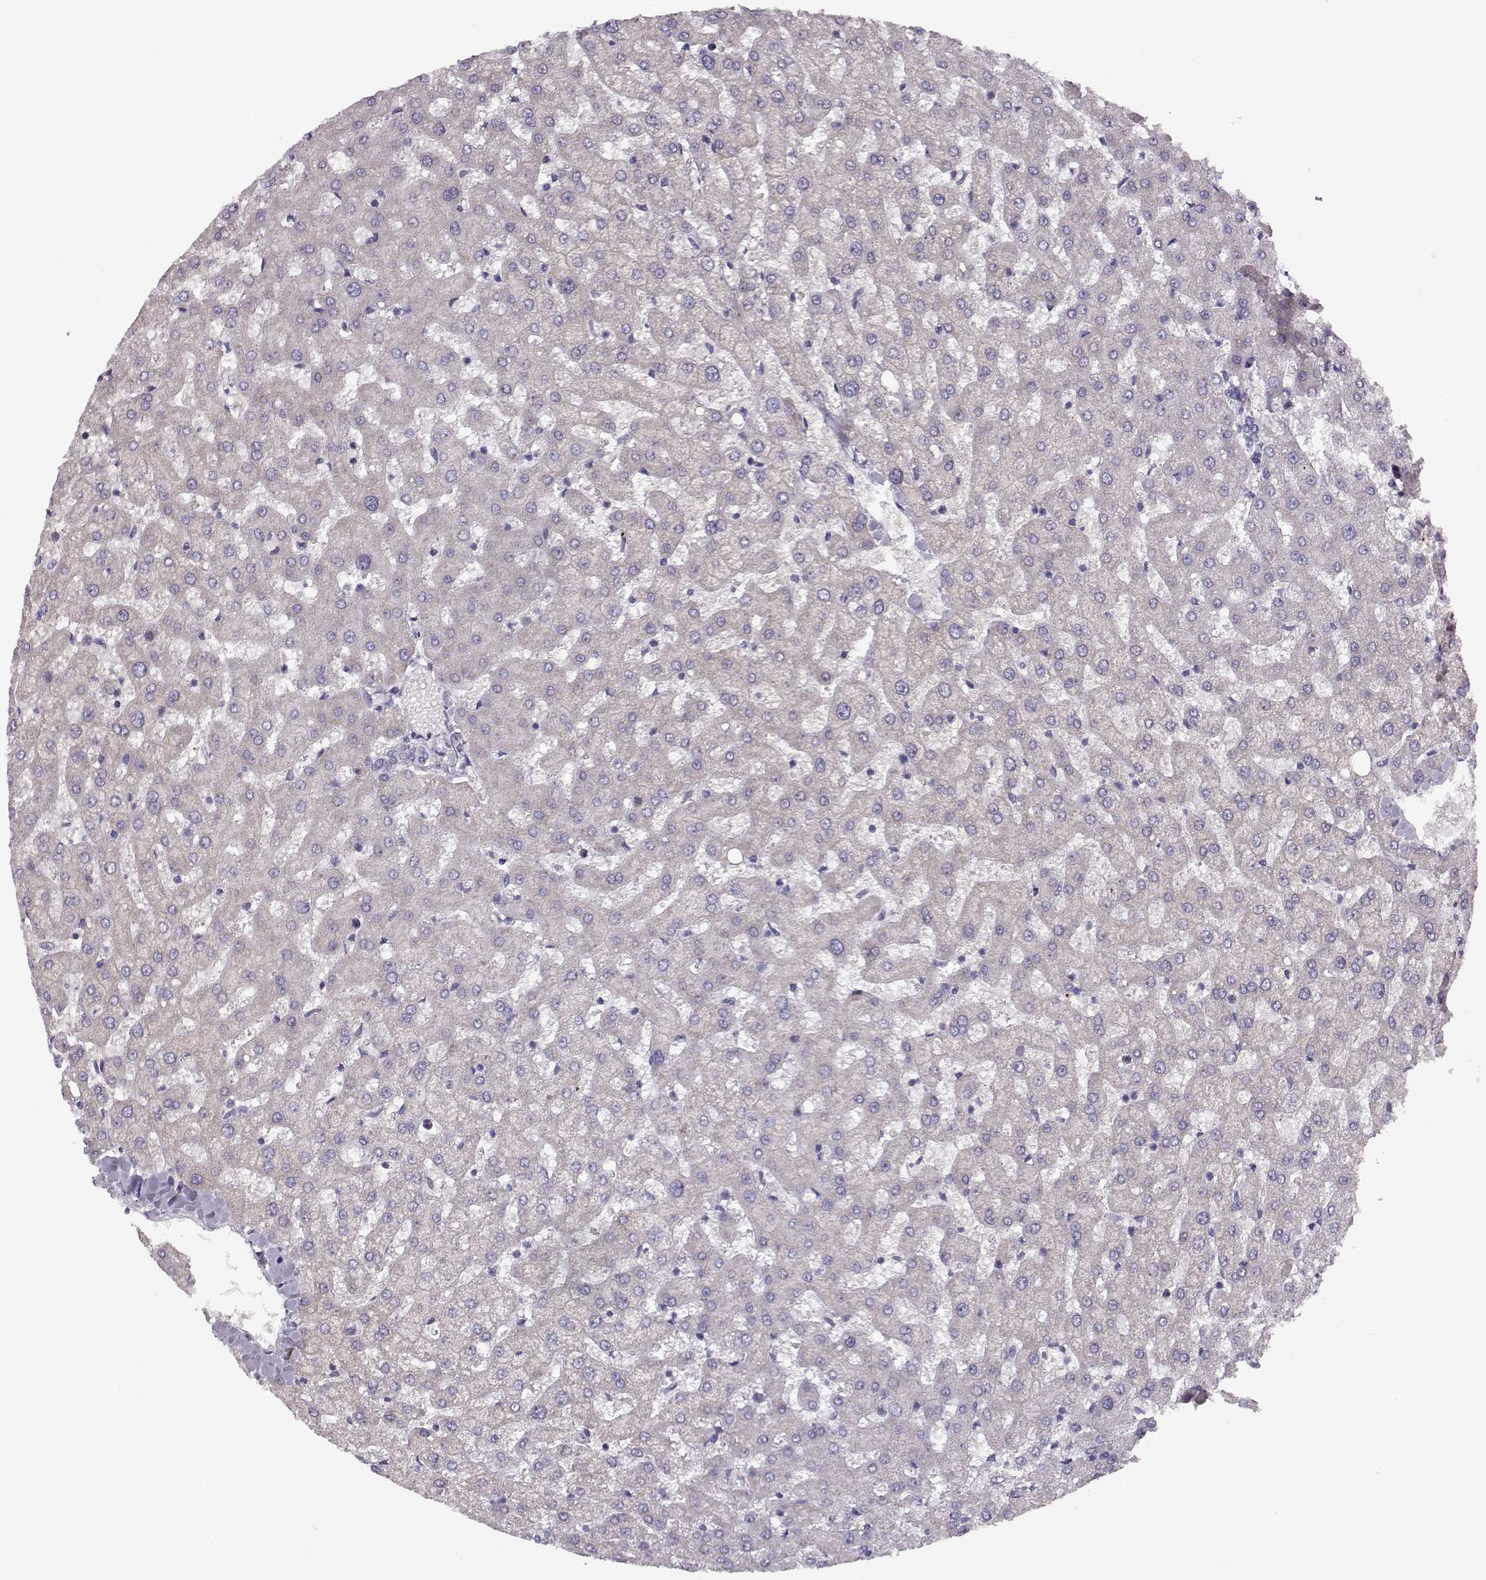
{"staining": {"intensity": "negative", "quantity": "none", "location": "none"}, "tissue": "liver", "cell_type": "Cholangiocytes", "image_type": "normal", "snomed": [{"axis": "morphology", "description": "Normal tissue, NOS"}, {"axis": "topography", "description": "Liver"}], "caption": "IHC histopathology image of unremarkable liver stained for a protein (brown), which displays no positivity in cholangiocytes. (IHC, brightfield microscopy, high magnification).", "gene": "KLF17", "patient": {"sex": "female", "age": 50}}